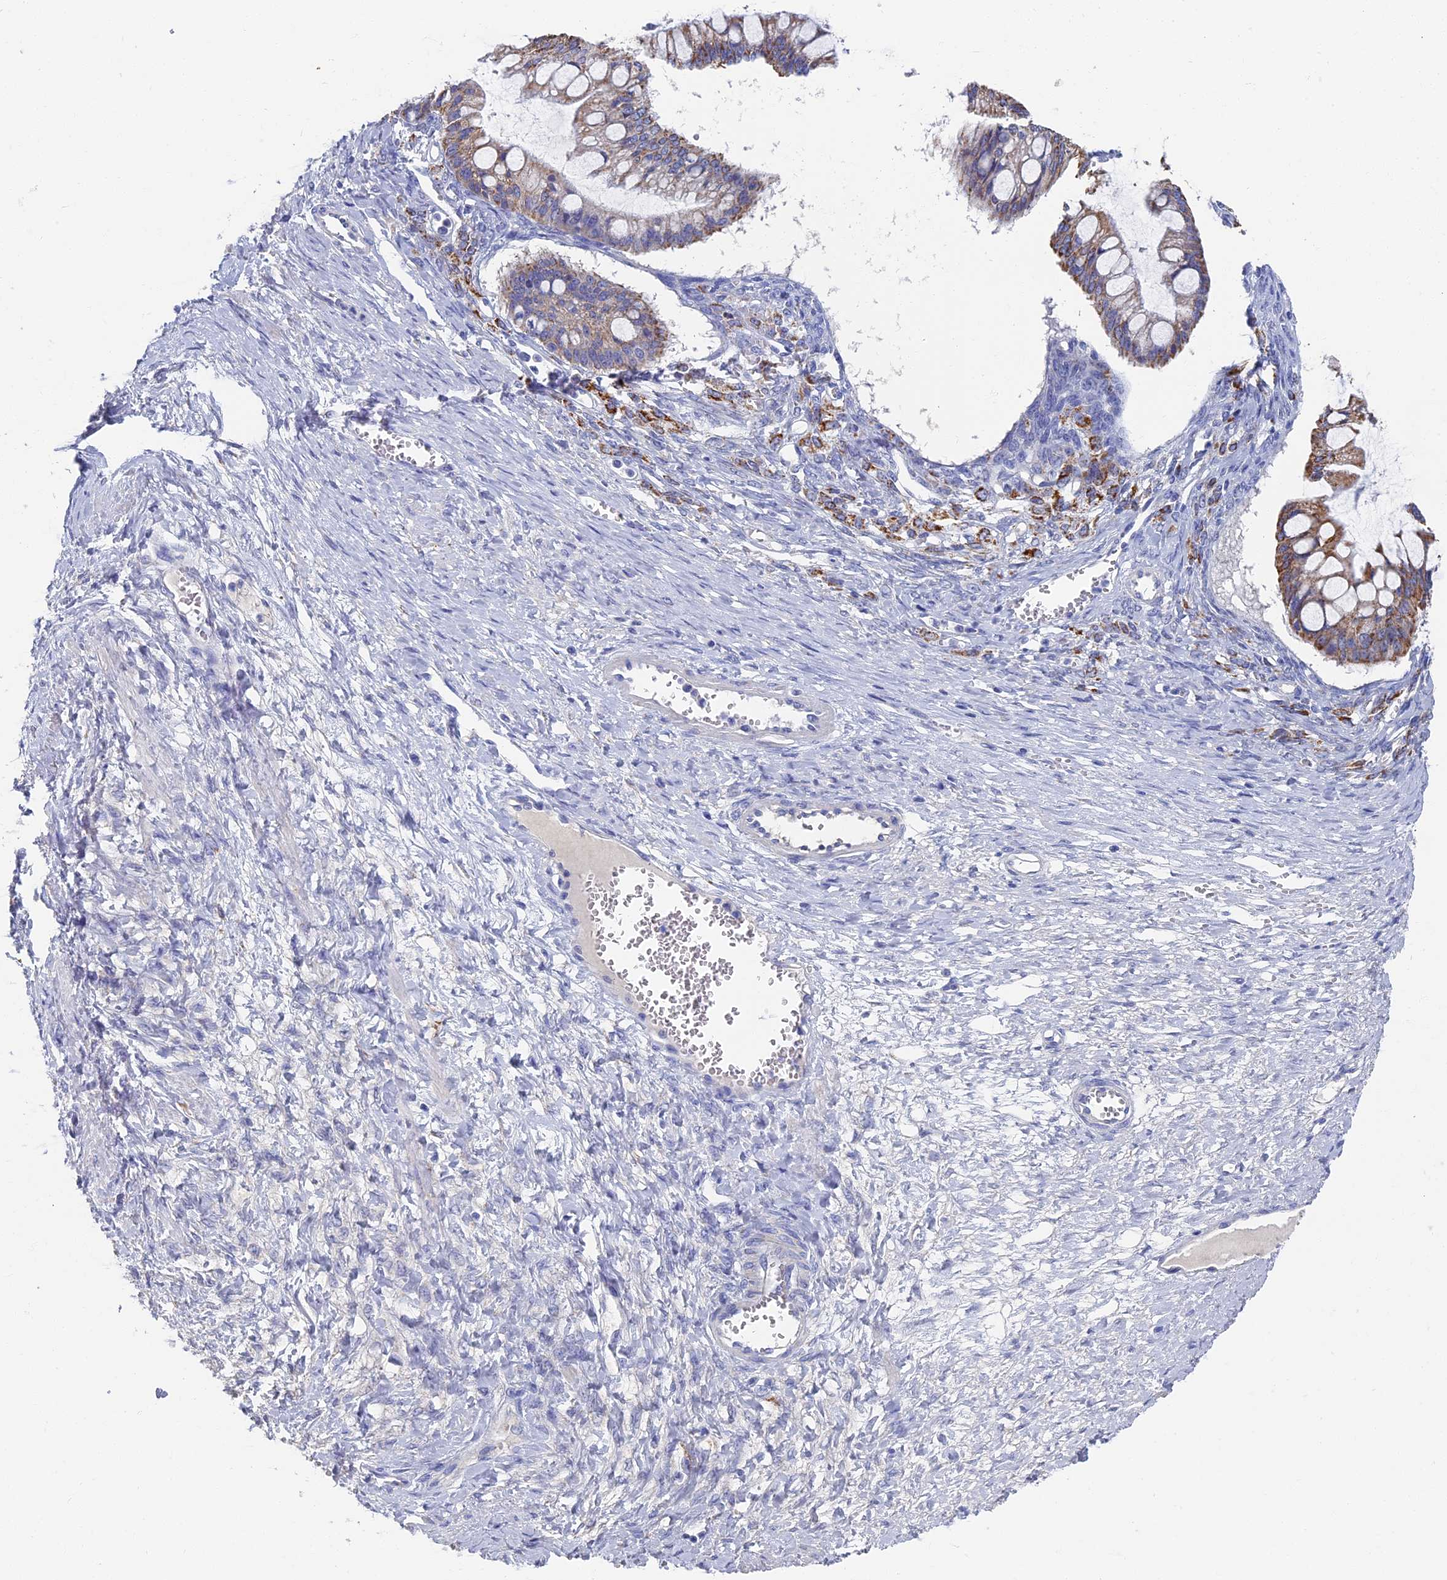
{"staining": {"intensity": "moderate", "quantity": "25%-75%", "location": "cytoplasmic/membranous"}, "tissue": "ovarian cancer", "cell_type": "Tumor cells", "image_type": "cancer", "snomed": [{"axis": "morphology", "description": "Cystadenocarcinoma, mucinous, NOS"}, {"axis": "topography", "description": "Ovary"}], "caption": "Human ovarian mucinous cystadenocarcinoma stained for a protein (brown) shows moderate cytoplasmic/membranous positive positivity in approximately 25%-75% of tumor cells.", "gene": "OAT", "patient": {"sex": "female", "age": 73}}